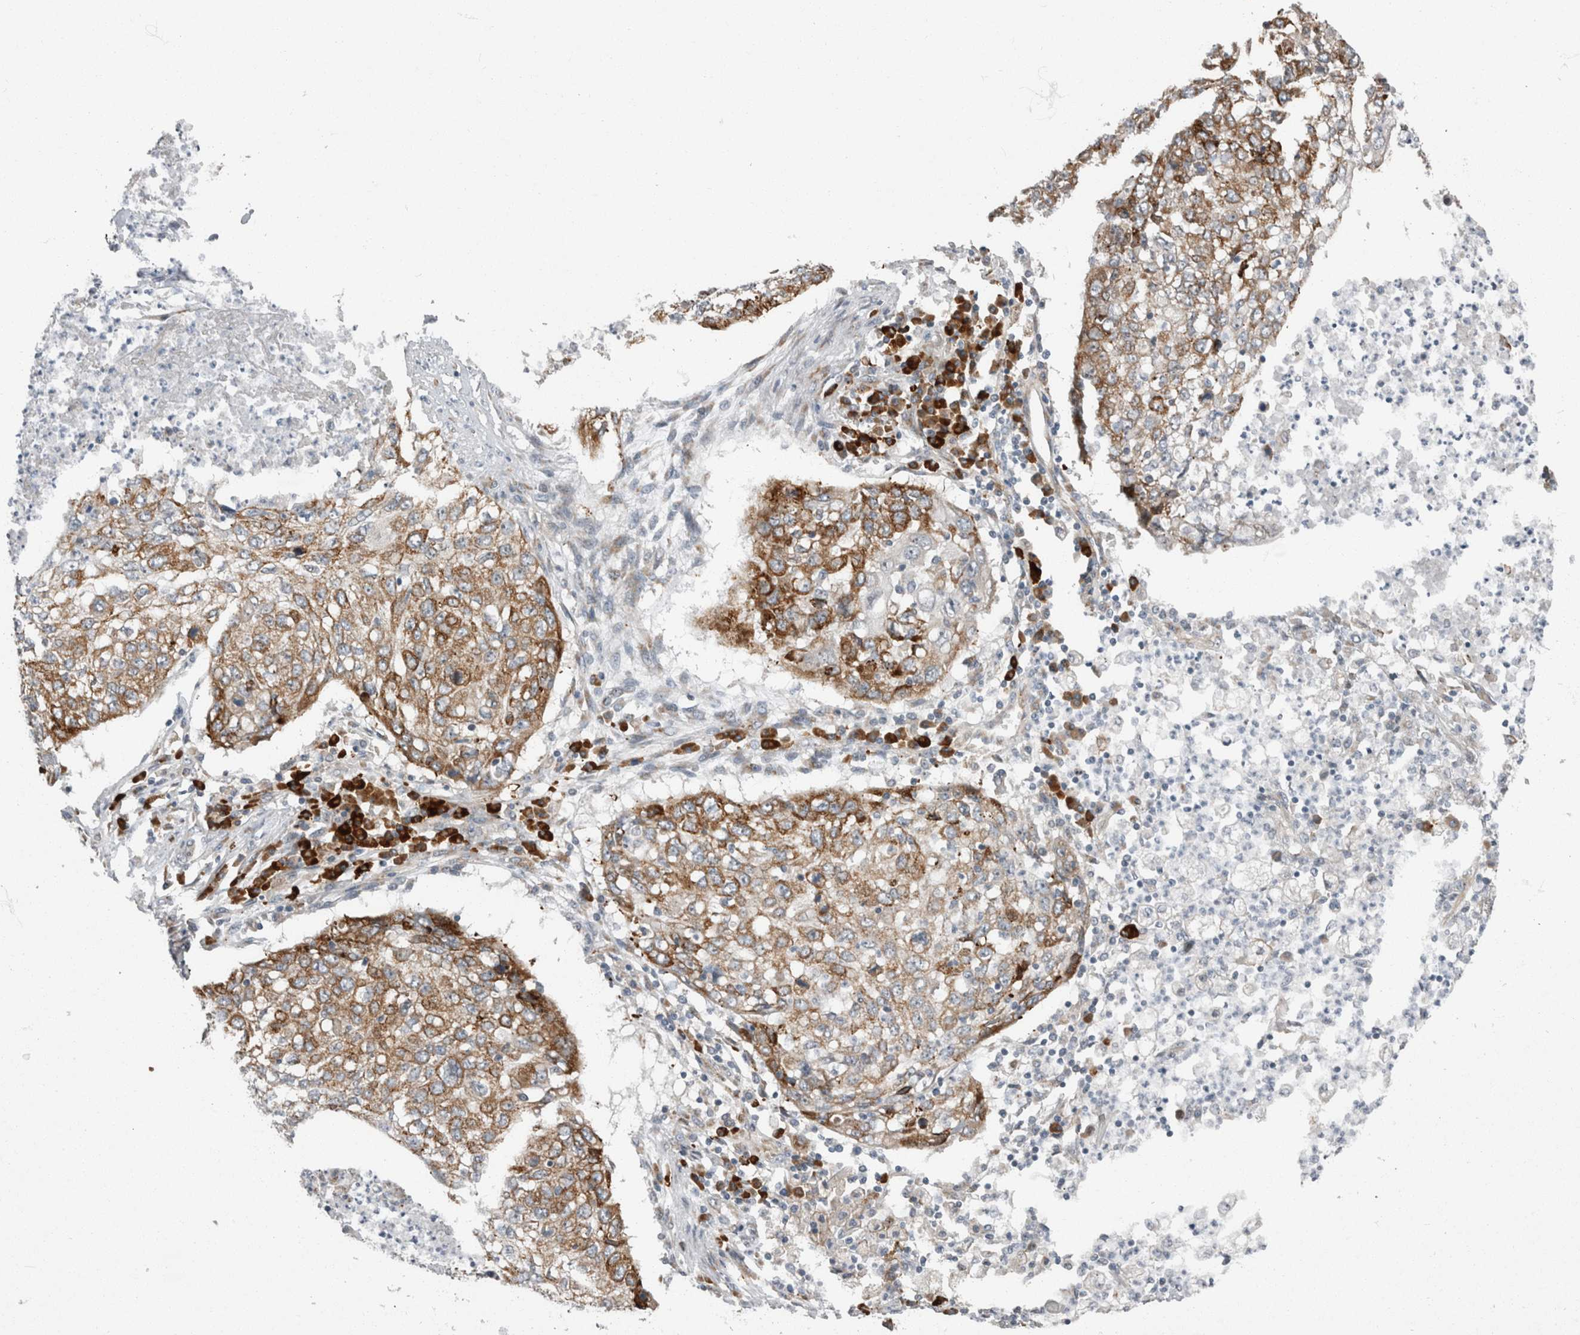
{"staining": {"intensity": "moderate", "quantity": ">75%", "location": "cytoplasmic/membranous"}, "tissue": "lung cancer", "cell_type": "Tumor cells", "image_type": "cancer", "snomed": [{"axis": "morphology", "description": "Squamous cell carcinoma, NOS"}, {"axis": "topography", "description": "Lung"}], "caption": "Immunohistochemical staining of lung cancer exhibits moderate cytoplasmic/membranous protein staining in about >75% of tumor cells.", "gene": "USP25", "patient": {"sex": "female", "age": 63}}